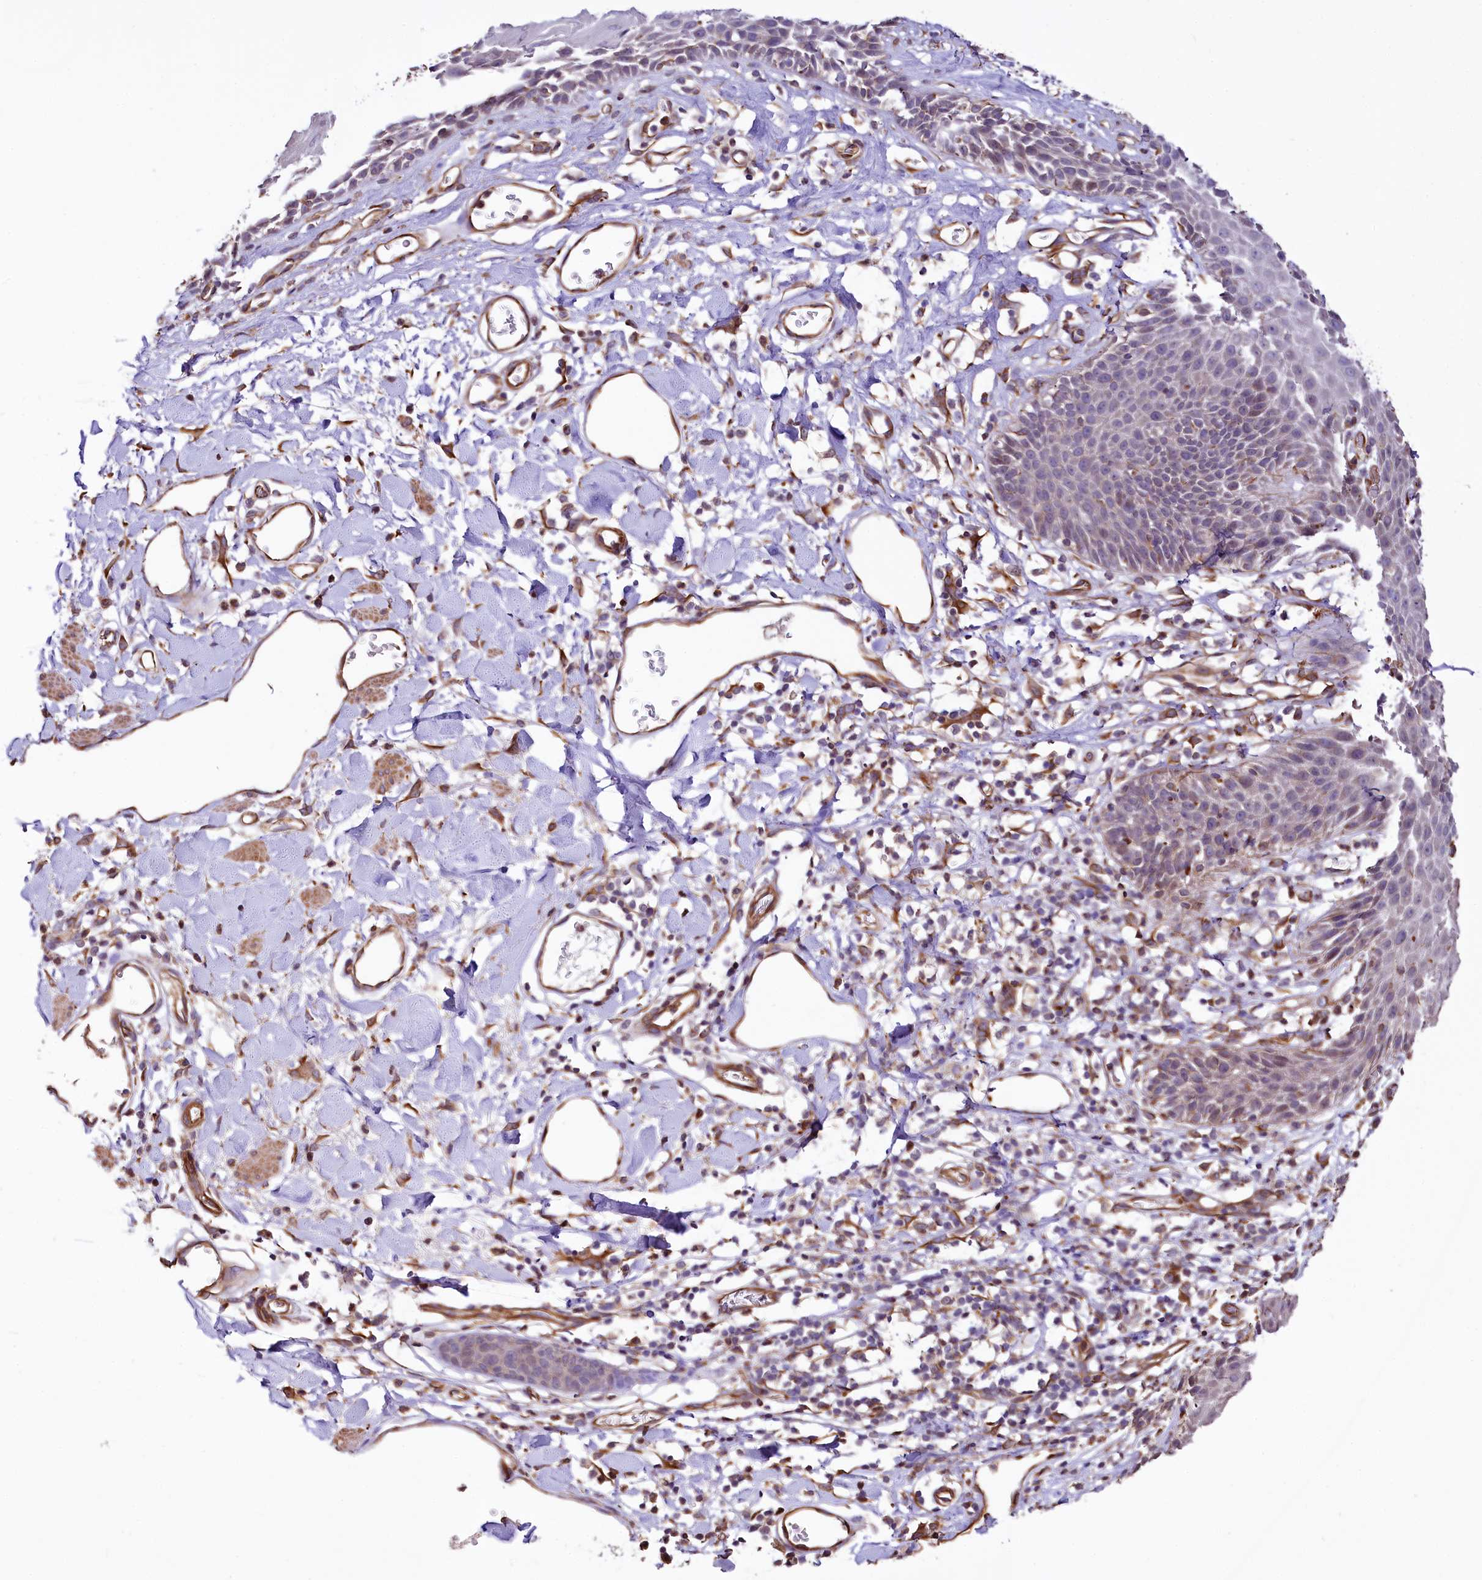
{"staining": {"intensity": "negative", "quantity": "none", "location": "none"}, "tissue": "skin", "cell_type": "Epidermal cells", "image_type": "normal", "snomed": [{"axis": "morphology", "description": "Normal tissue, NOS"}, {"axis": "topography", "description": "Vulva"}], "caption": "A photomicrograph of skin stained for a protein reveals no brown staining in epidermal cells.", "gene": "TTC12", "patient": {"sex": "female", "age": 68}}